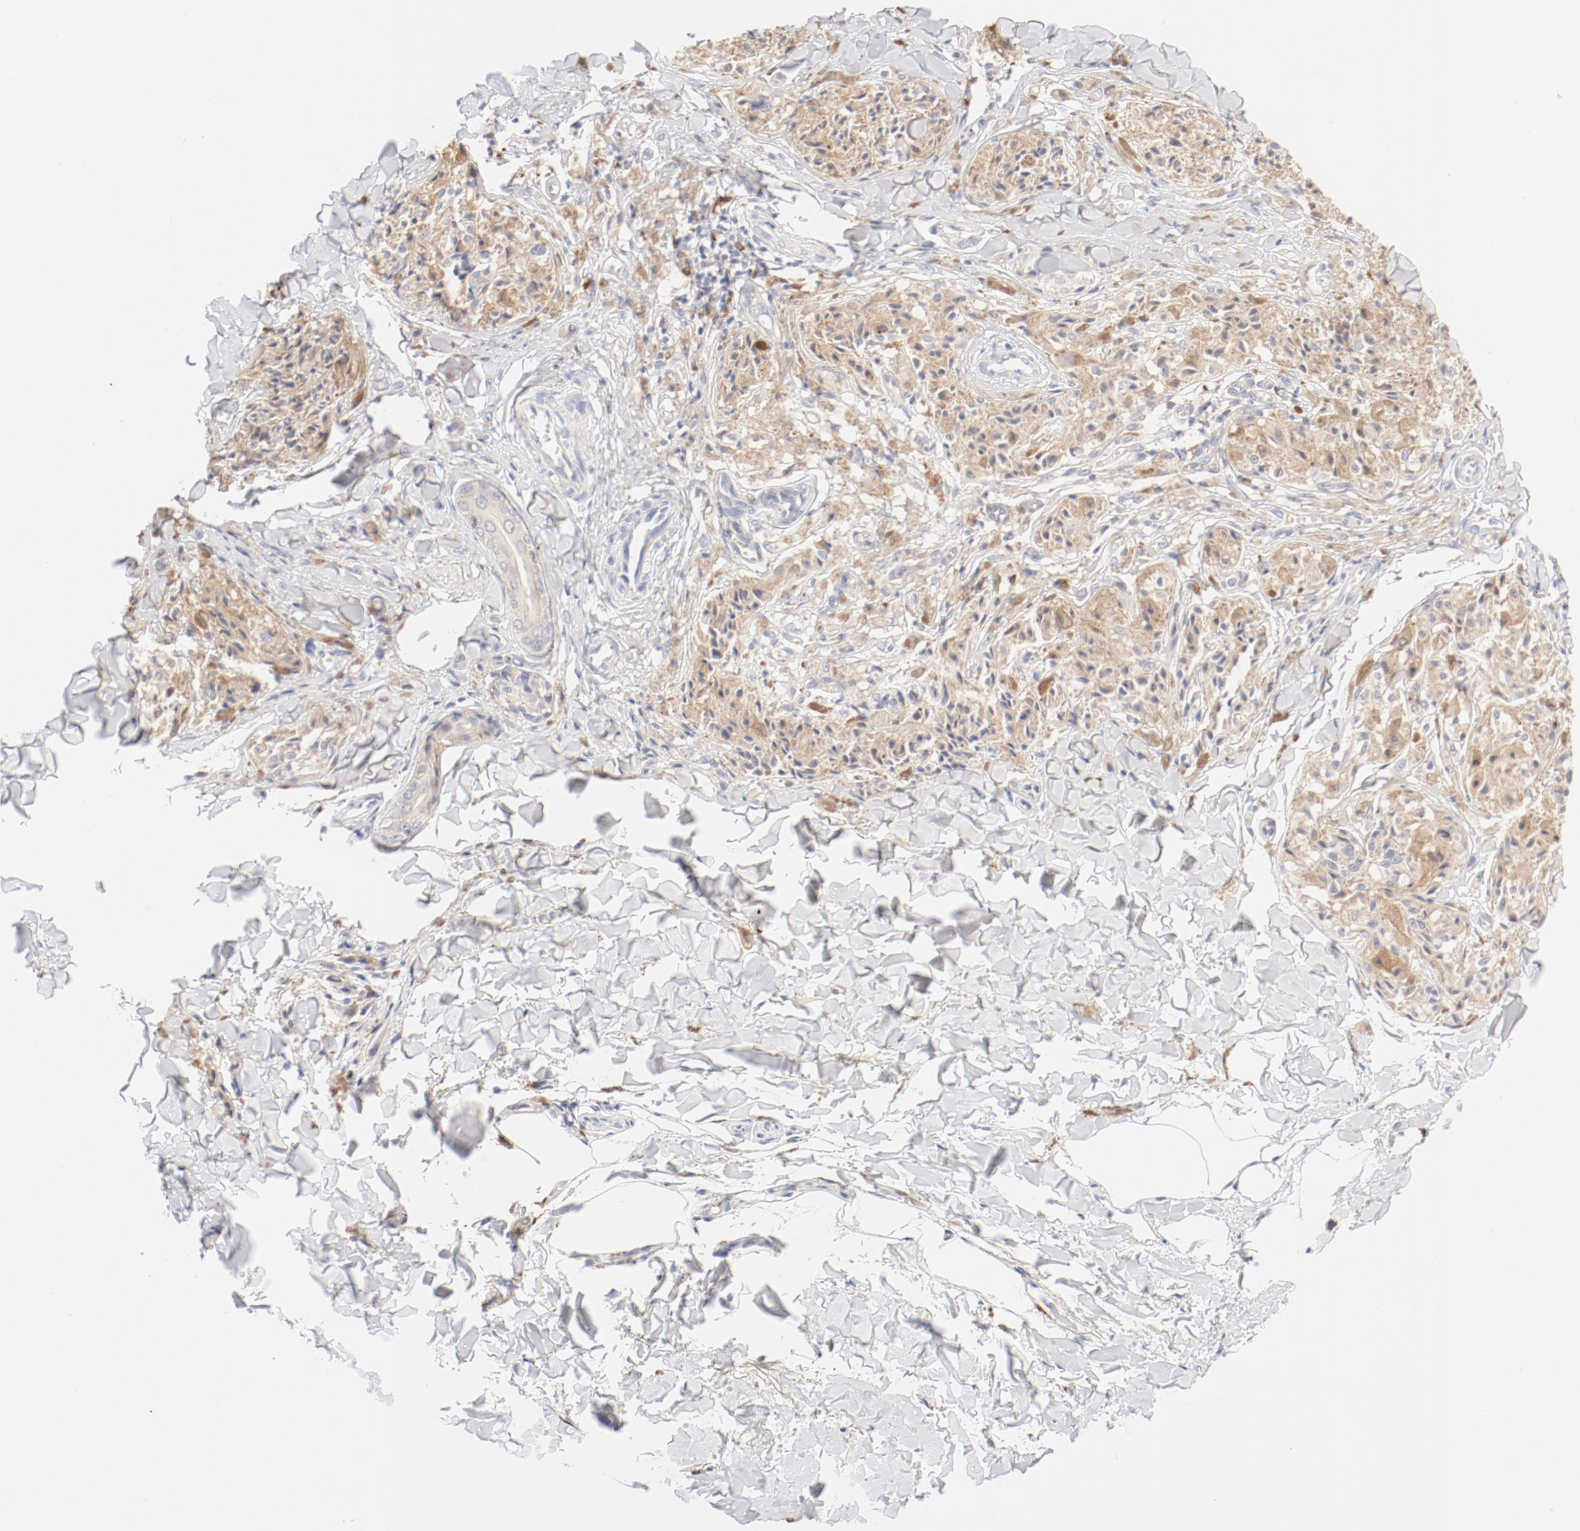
{"staining": {"intensity": "weak", "quantity": ">75%", "location": "cytoplasmic/membranous"}, "tissue": "melanoma", "cell_type": "Tumor cells", "image_type": "cancer", "snomed": [{"axis": "morphology", "description": "Malignant melanoma, Metastatic site"}, {"axis": "topography", "description": "Skin"}], "caption": "Immunohistochemical staining of melanoma displays low levels of weak cytoplasmic/membranous protein staining in about >75% of tumor cells.", "gene": "CTSH", "patient": {"sex": "female", "age": 66}}